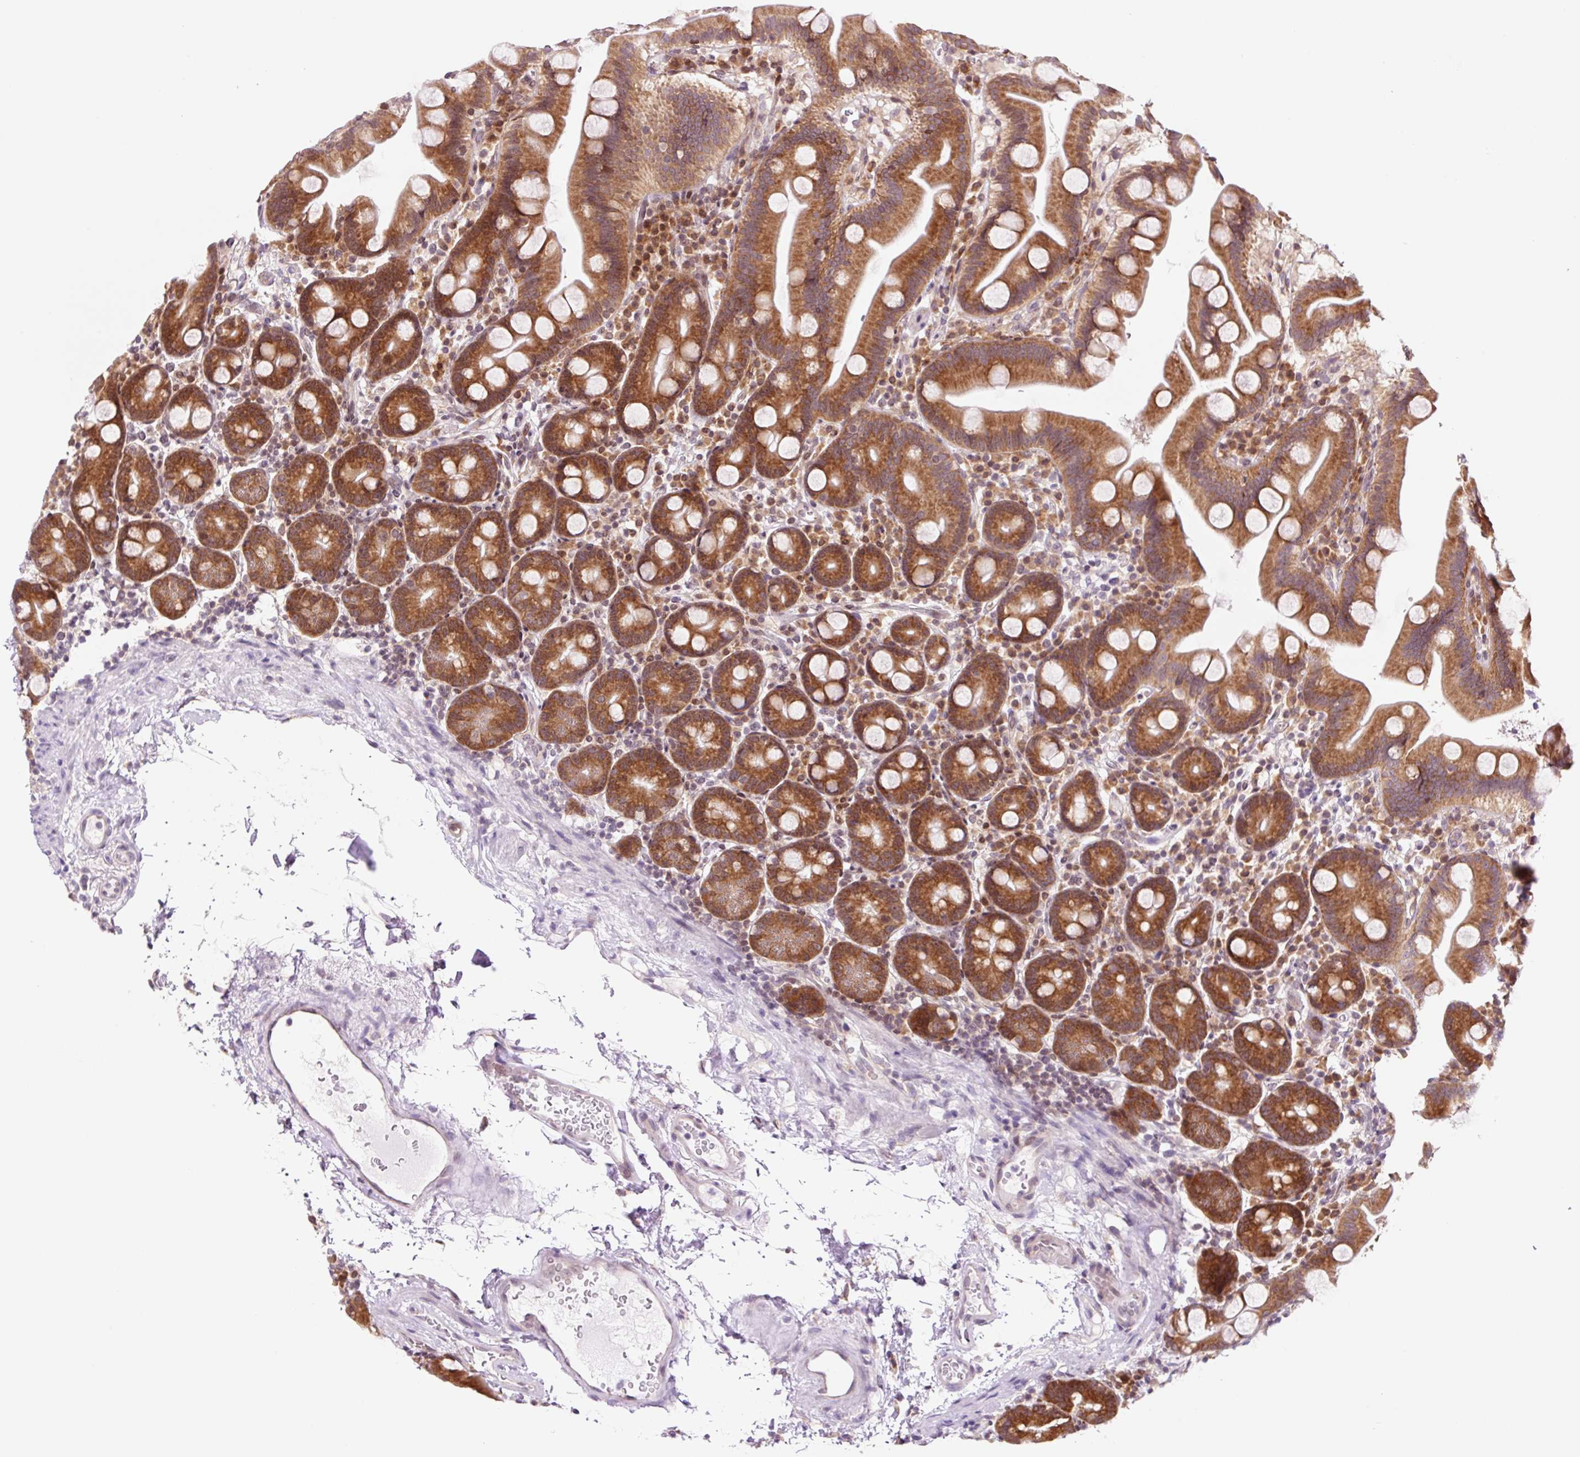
{"staining": {"intensity": "strong", "quantity": ">75%", "location": "cytoplasmic/membranous"}, "tissue": "small intestine", "cell_type": "Glandular cells", "image_type": "normal", "snomed": [{"axis": "morphology", "description": "Normal tissue, NOS"}, {"axis": "topography", "description": "Small intestine"}], "caption": "Protein analysis of benign small intestine shows strong cytoplasmic/membranous staining in about >75% of glandular cells.", "gene": "RPL41", "patient": {"sex": "female", "age": 68}}